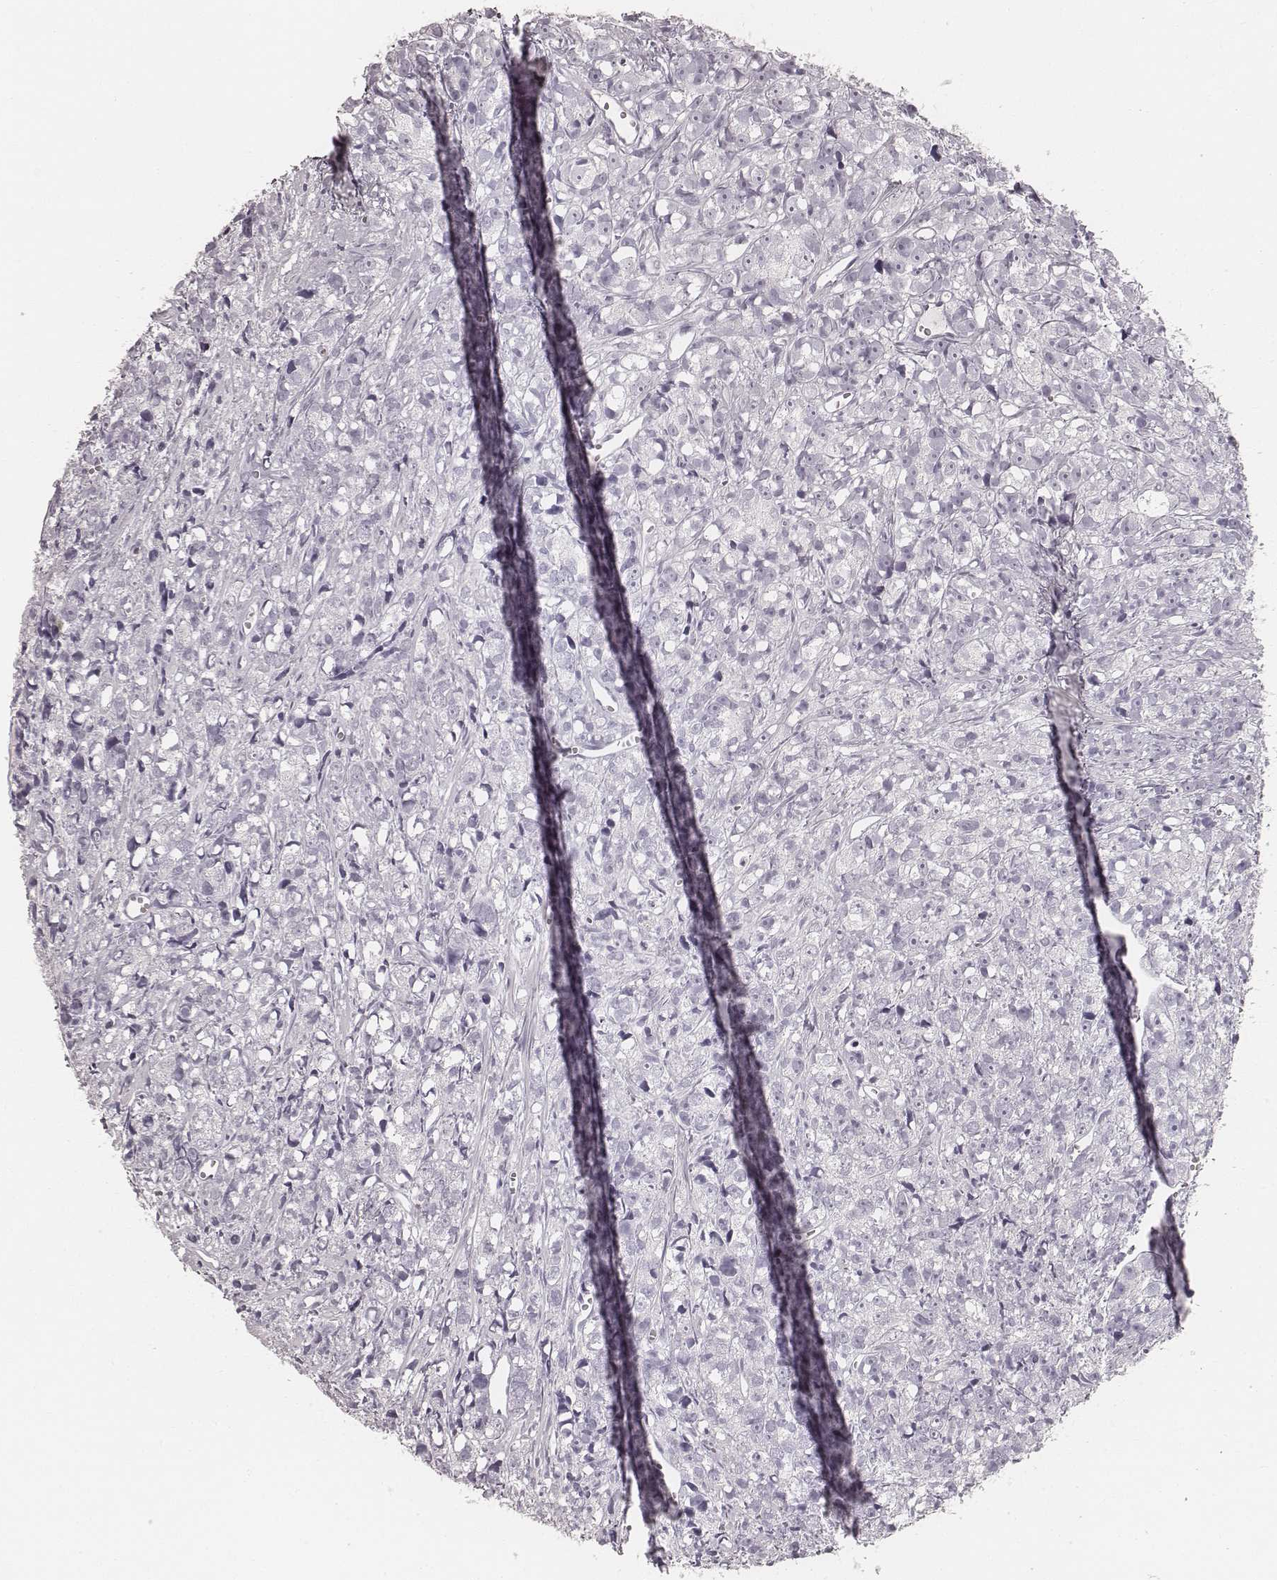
{"staining": {"intensity": "negative", "quantity": "none", "location": "none"}, "tissue": "prostate cancer", "cell_type": "Tumor cells", "image_type": "cancer", "snomed": [{"axis": "morphology", "description": "Adenocarcinoma, High grade"}, {"axis": "topography", "description": "Prostate"}], "caption": "IHC micrograph of human adenocarcinoma (high-grade) (prostate) stained for a protein (brown), which demonstrates no positivity in tumor cells.", "gene": "KRT72", "patient": {"sex": "male", "age": 77}}